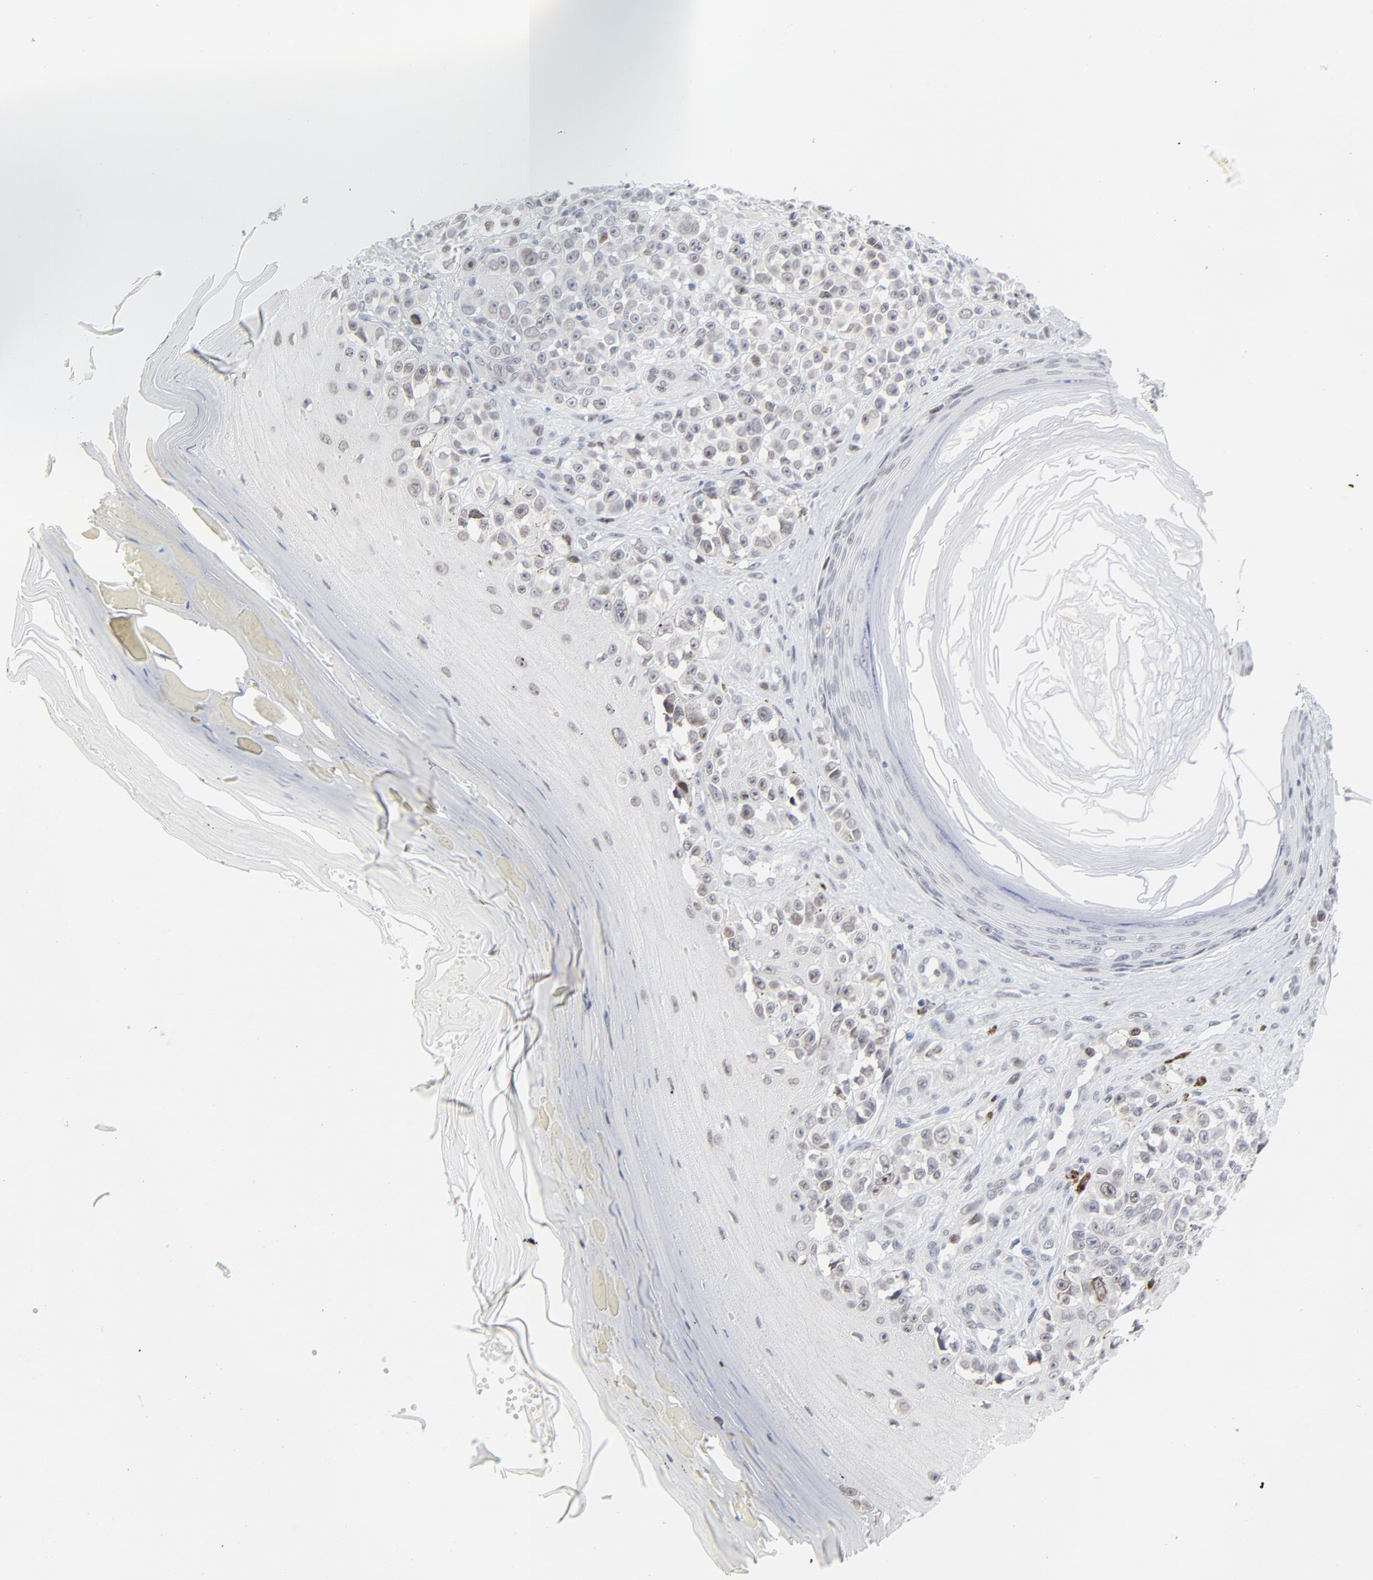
{"staining": {"intensity": "weak", "quantity": "<25%", "location": "cytoplasmic/membranous"}, "tissue": "melanoma", "cell_type": "Tumor cells", "image_type": "cancer", "snomed": [{"axis": "morphology", "description": "Malignant melanoma, NOS"}, {"axis": "topography", "description": "Skin"}], "caption": "A histopathology image of malignant melanoma stained for a protein displays no brown staining in tumor cells.", "gene": "ZNF589", "patient": {"sex": "female", "age": 82}}